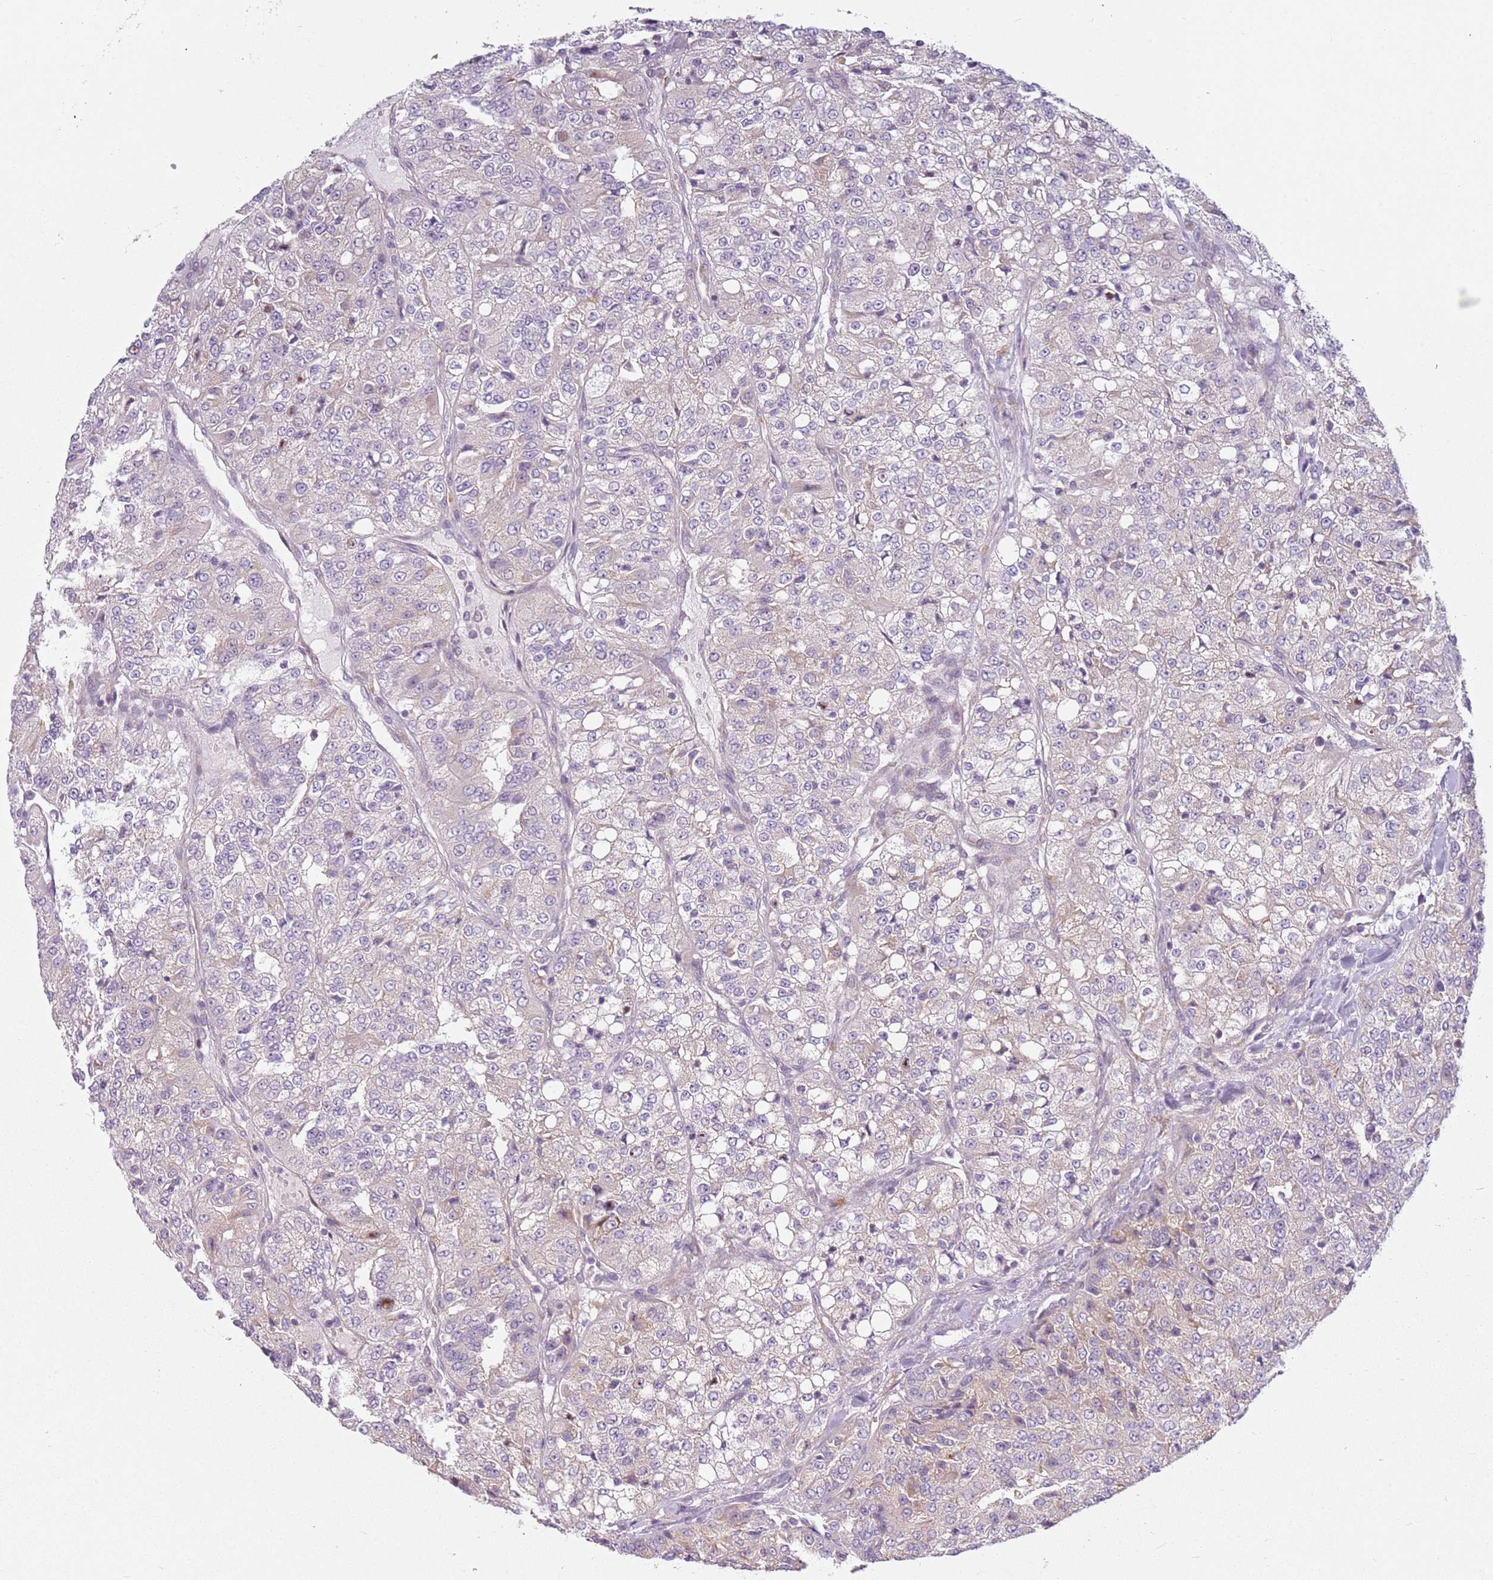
{"staining": {"intensity": "negative", "quantity": "none", "location": "none"}, "tissue": "renal cancer", "cell_type": "Tumor cells", "image_type": "cancer", "snomed": [{"axis": "morphology", "description": "Adenocarcinoma, NOS"}, {"axis": "topography", "description": "Kidney"}], "caption": "DAB (3,3'-diaminobenzidine) immunohistochemical staining of human adenocarcinoma (renal) reveals no significant positivity in tumor cells.", "gene": "RPS28", "patient": {"sex": "female", "age": 63}}